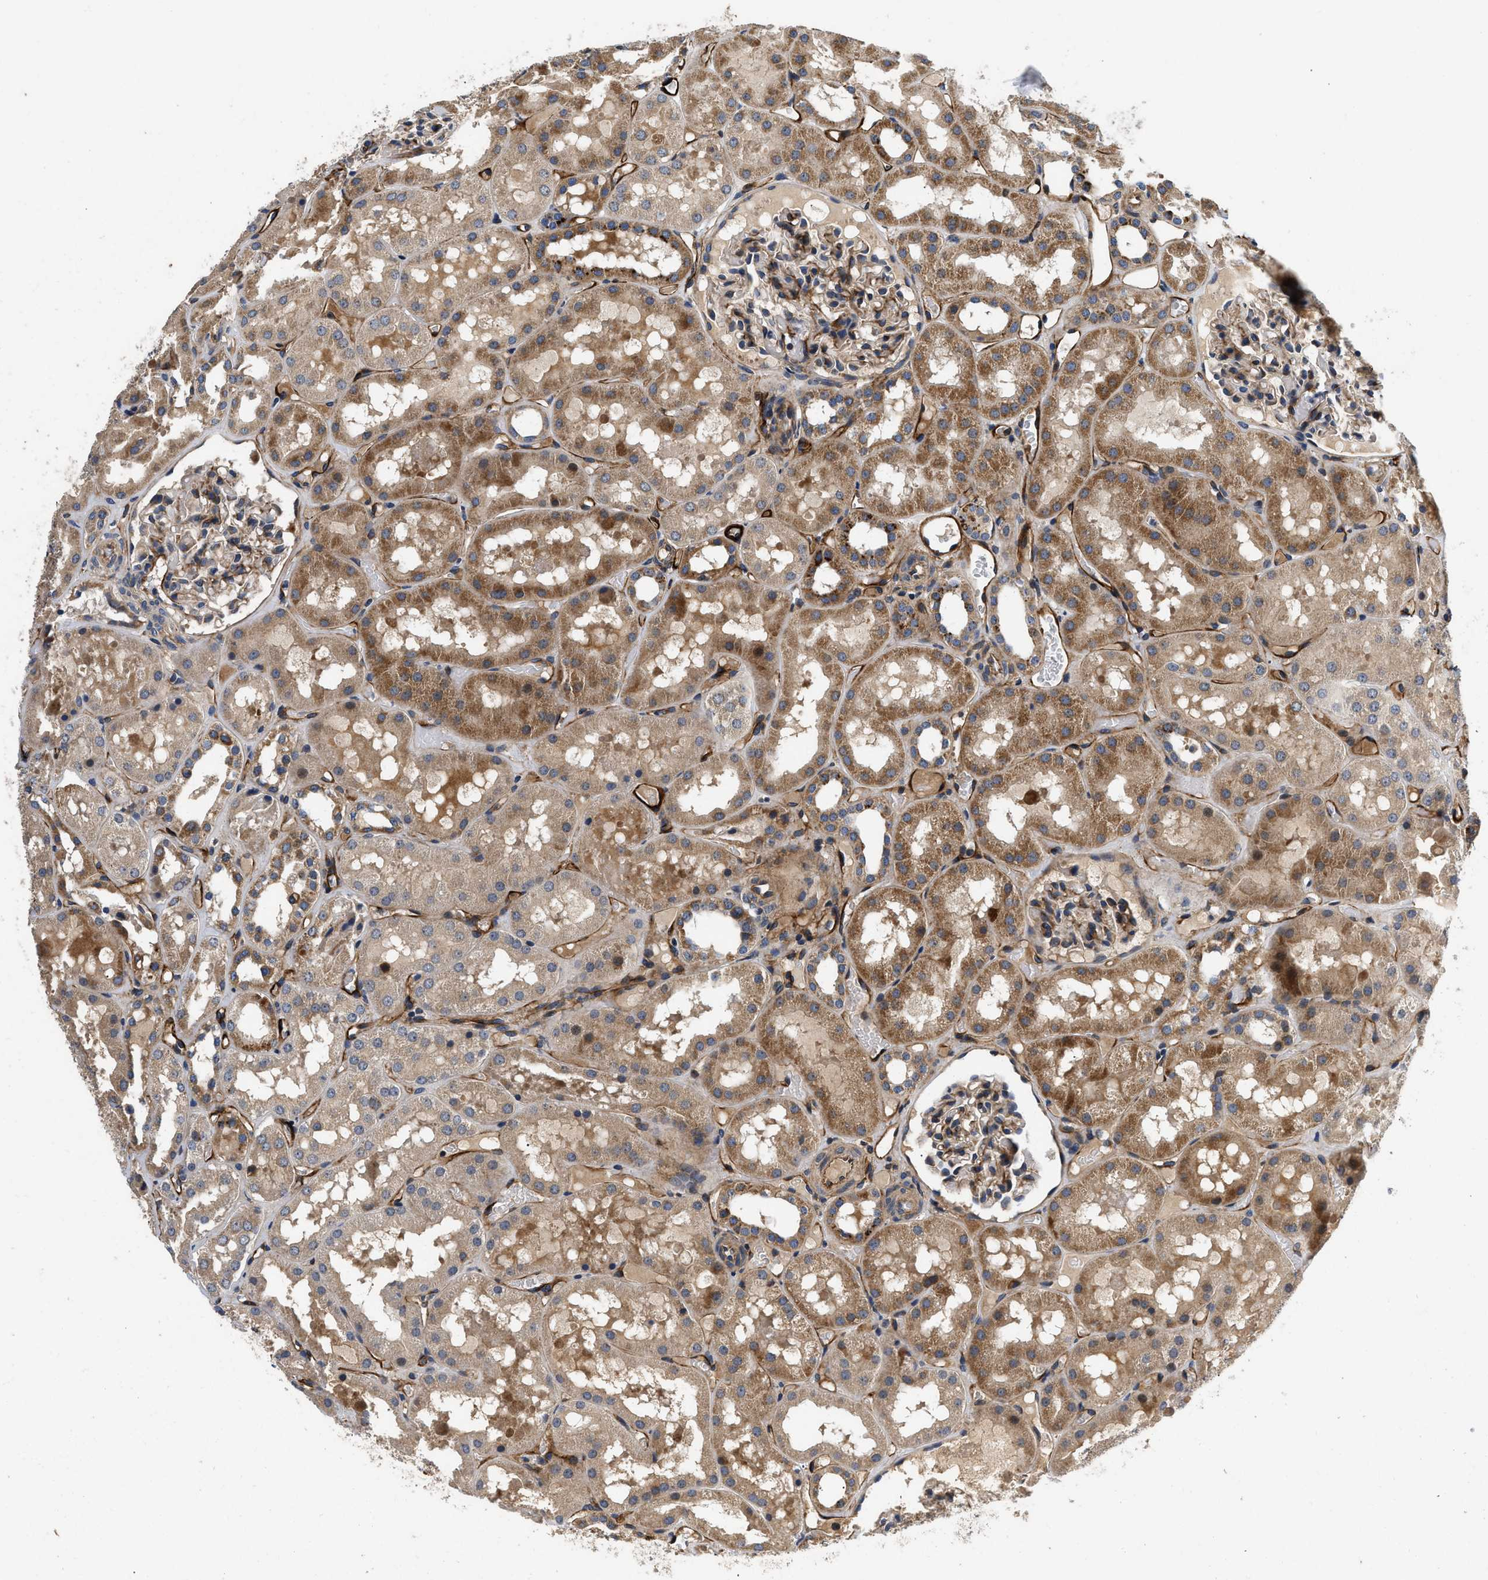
{"staining": {"intensity": "moderate", "quantity": ">75%", "location": "cytoplasmic/membranous"}, "tissue": "kidney", "cell_type": "Cells in glomeruli", "image_type": "normal", "snomed": [{"axis": "morphology", "description": "Normal tissue, NOS"}, {"axis": "topography", "description": "Kidney"}, {"axis": "topography", "description": "Urinary bladder"}], "caption": "Immunohistochemical staining of normal human kidney reveals medium levels of moderate cytoplasmic/membranous positivity in about >75% of cells in glomeruli.", "gene": "NME6", "patient": {"sex": "male", "age": 16}}